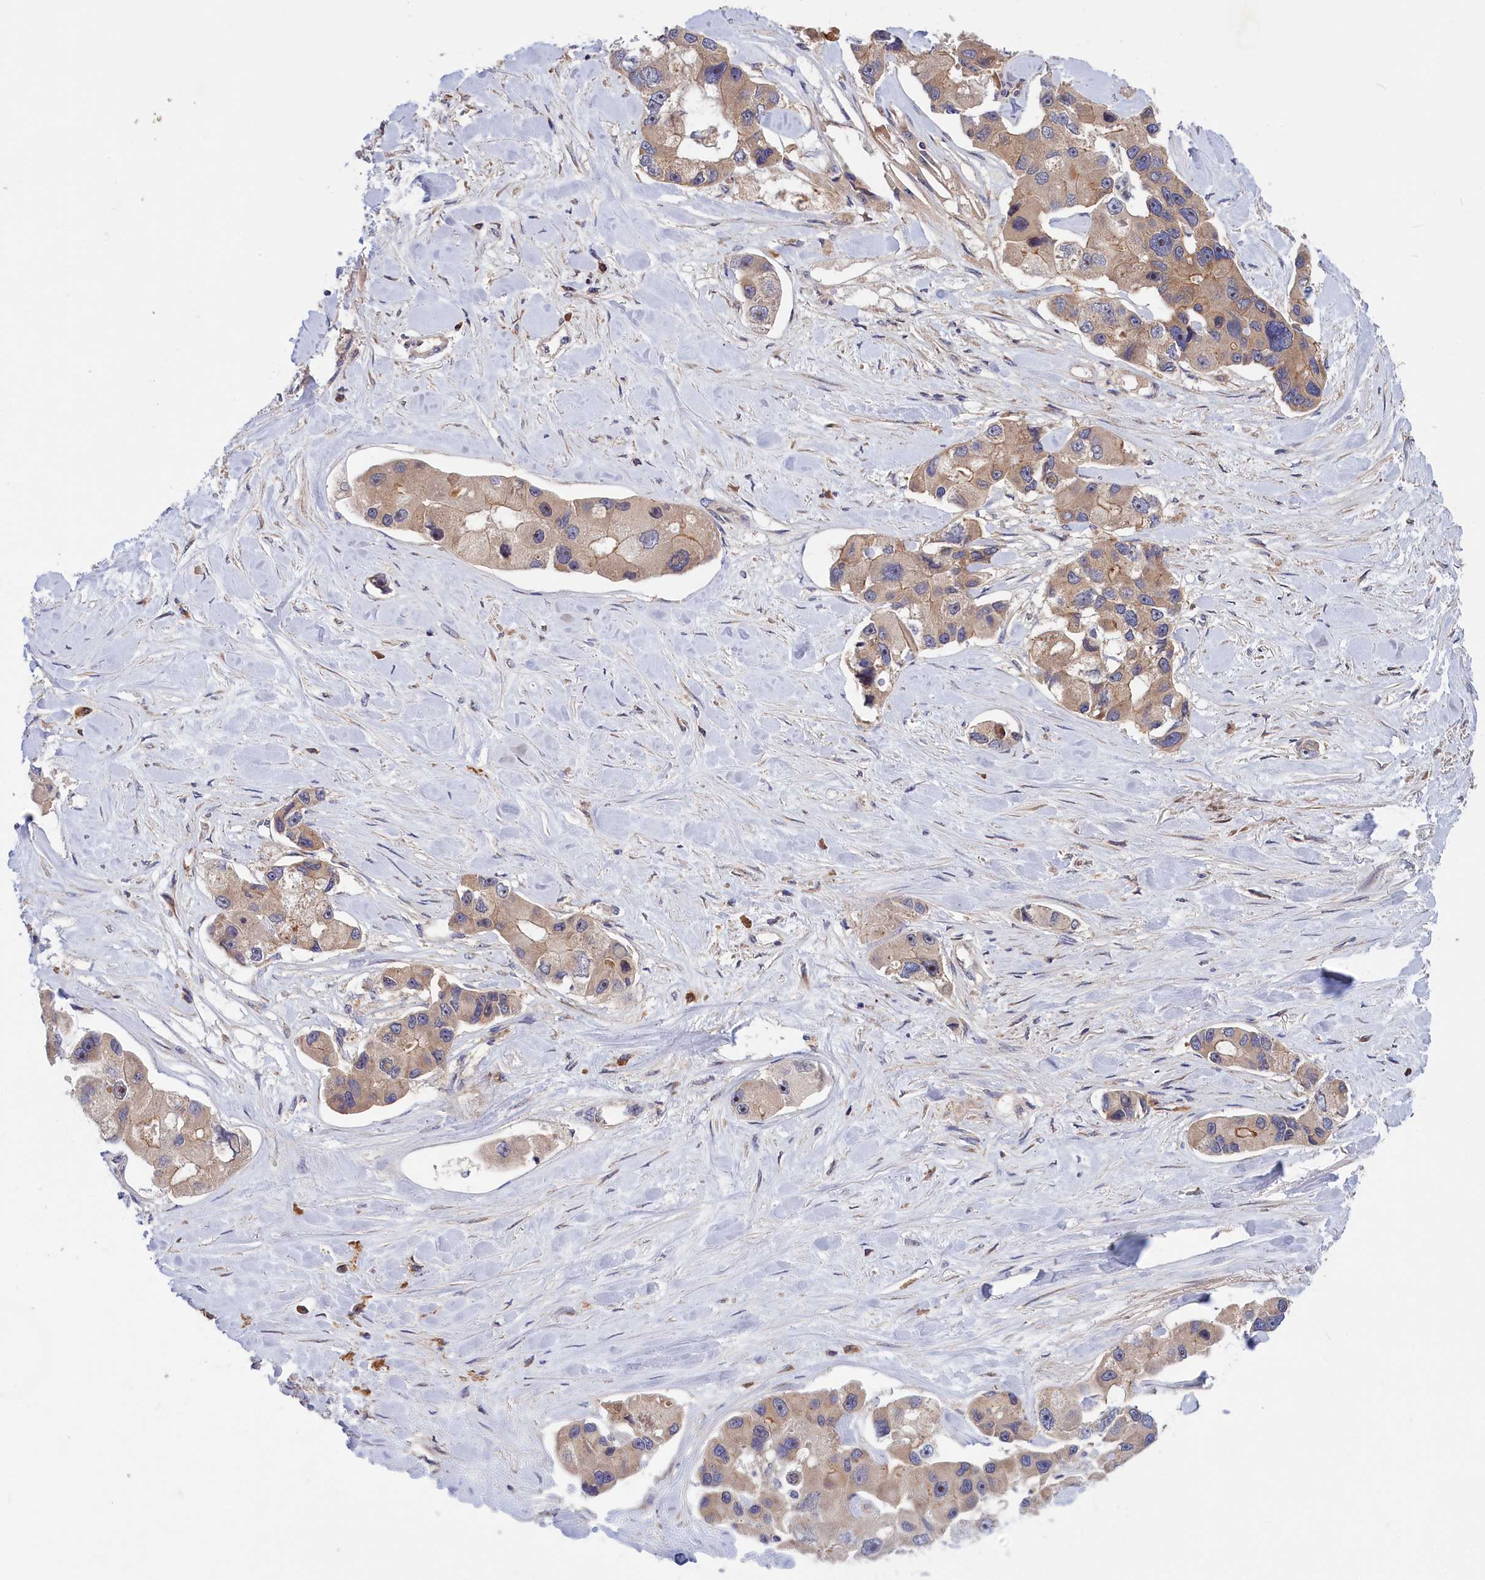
{"staining": {"intensity": "weak", "quantity": ">75%", "location": "cytoplasmic/membranous"}, "tissue": "lung cancer", "cell_type": "Tumor cells", "image_type": "cancer", "snomed": [{"axis": "morphology", "description": "Adenocarcinoma, NOS"}, {"axis": "topography", "description": "Lung"}], "caption": "Immunohistochemistry (IHC) (DAB (3,3'-diaminobenzidine)) staining of human adenocarcinoma (lung) shows weak cytoplasmic/membranous protein staining in about >75% of tumor cells. The staining was performed using DAB (3,3'-diaminobenzidine) to visualize the protein expression in brown, while the nuclei were stained in blue with hematoxylin (Magnification: 20x).", "gene": "CRACD", "patient": {"sex": "female", "age": 54}}